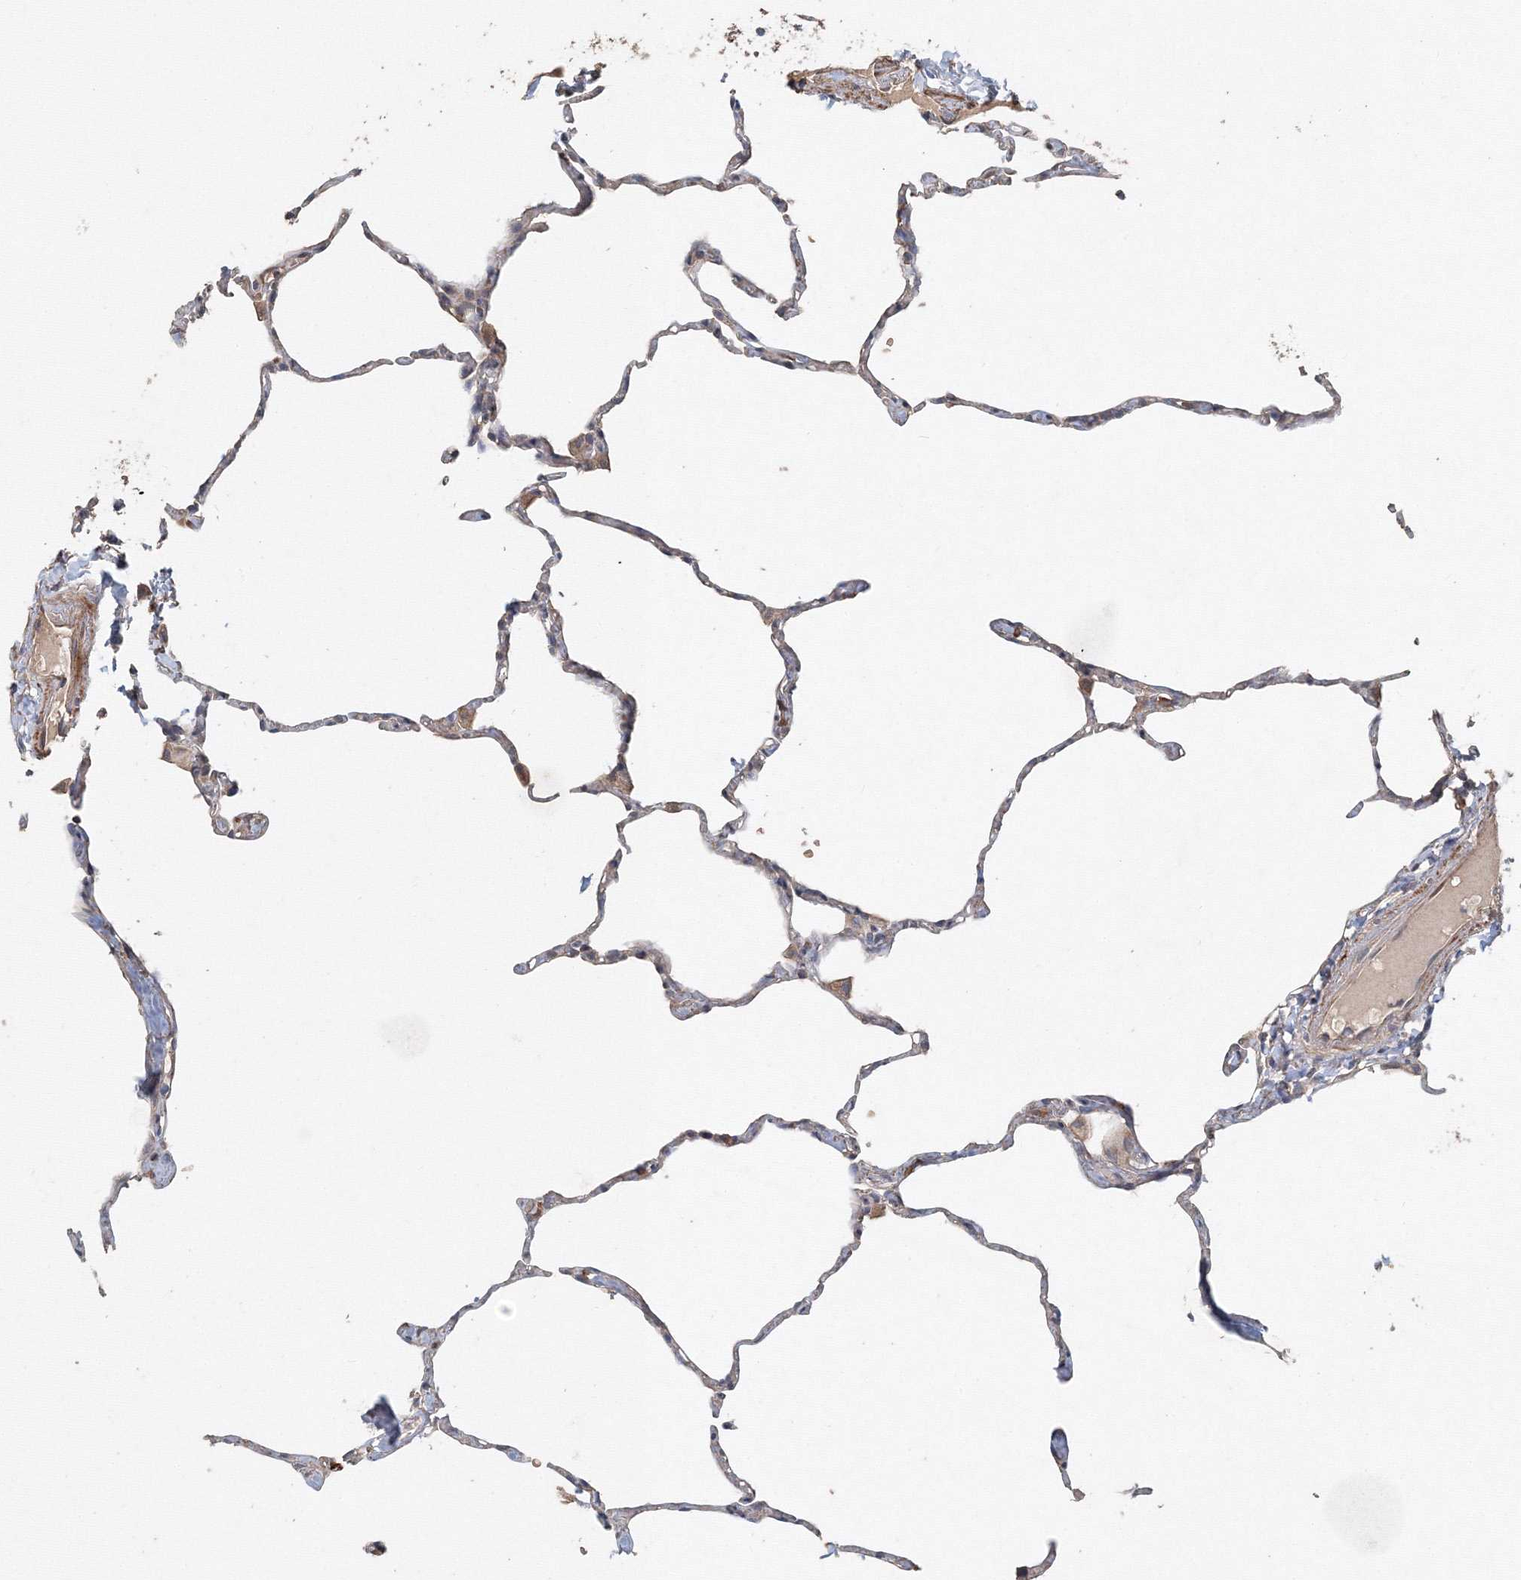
{"staining": {"intensity": "negative", "quantity": "none", "location": "none"}, "tissue": "lung", "cell_type": "Alveolar cells", "image_type": "normal", "snomed": [{"axis": "morphology", "description": "Normal tissue, NOS"}, {"axis": "topography", "description": "Lung"}], "caption": "Lung stained for a protein using immunohistochemistry demonstrates no staining alveolar cells.", "gene": "NALF2", "patient": {"sex": "male", "age": 65}}